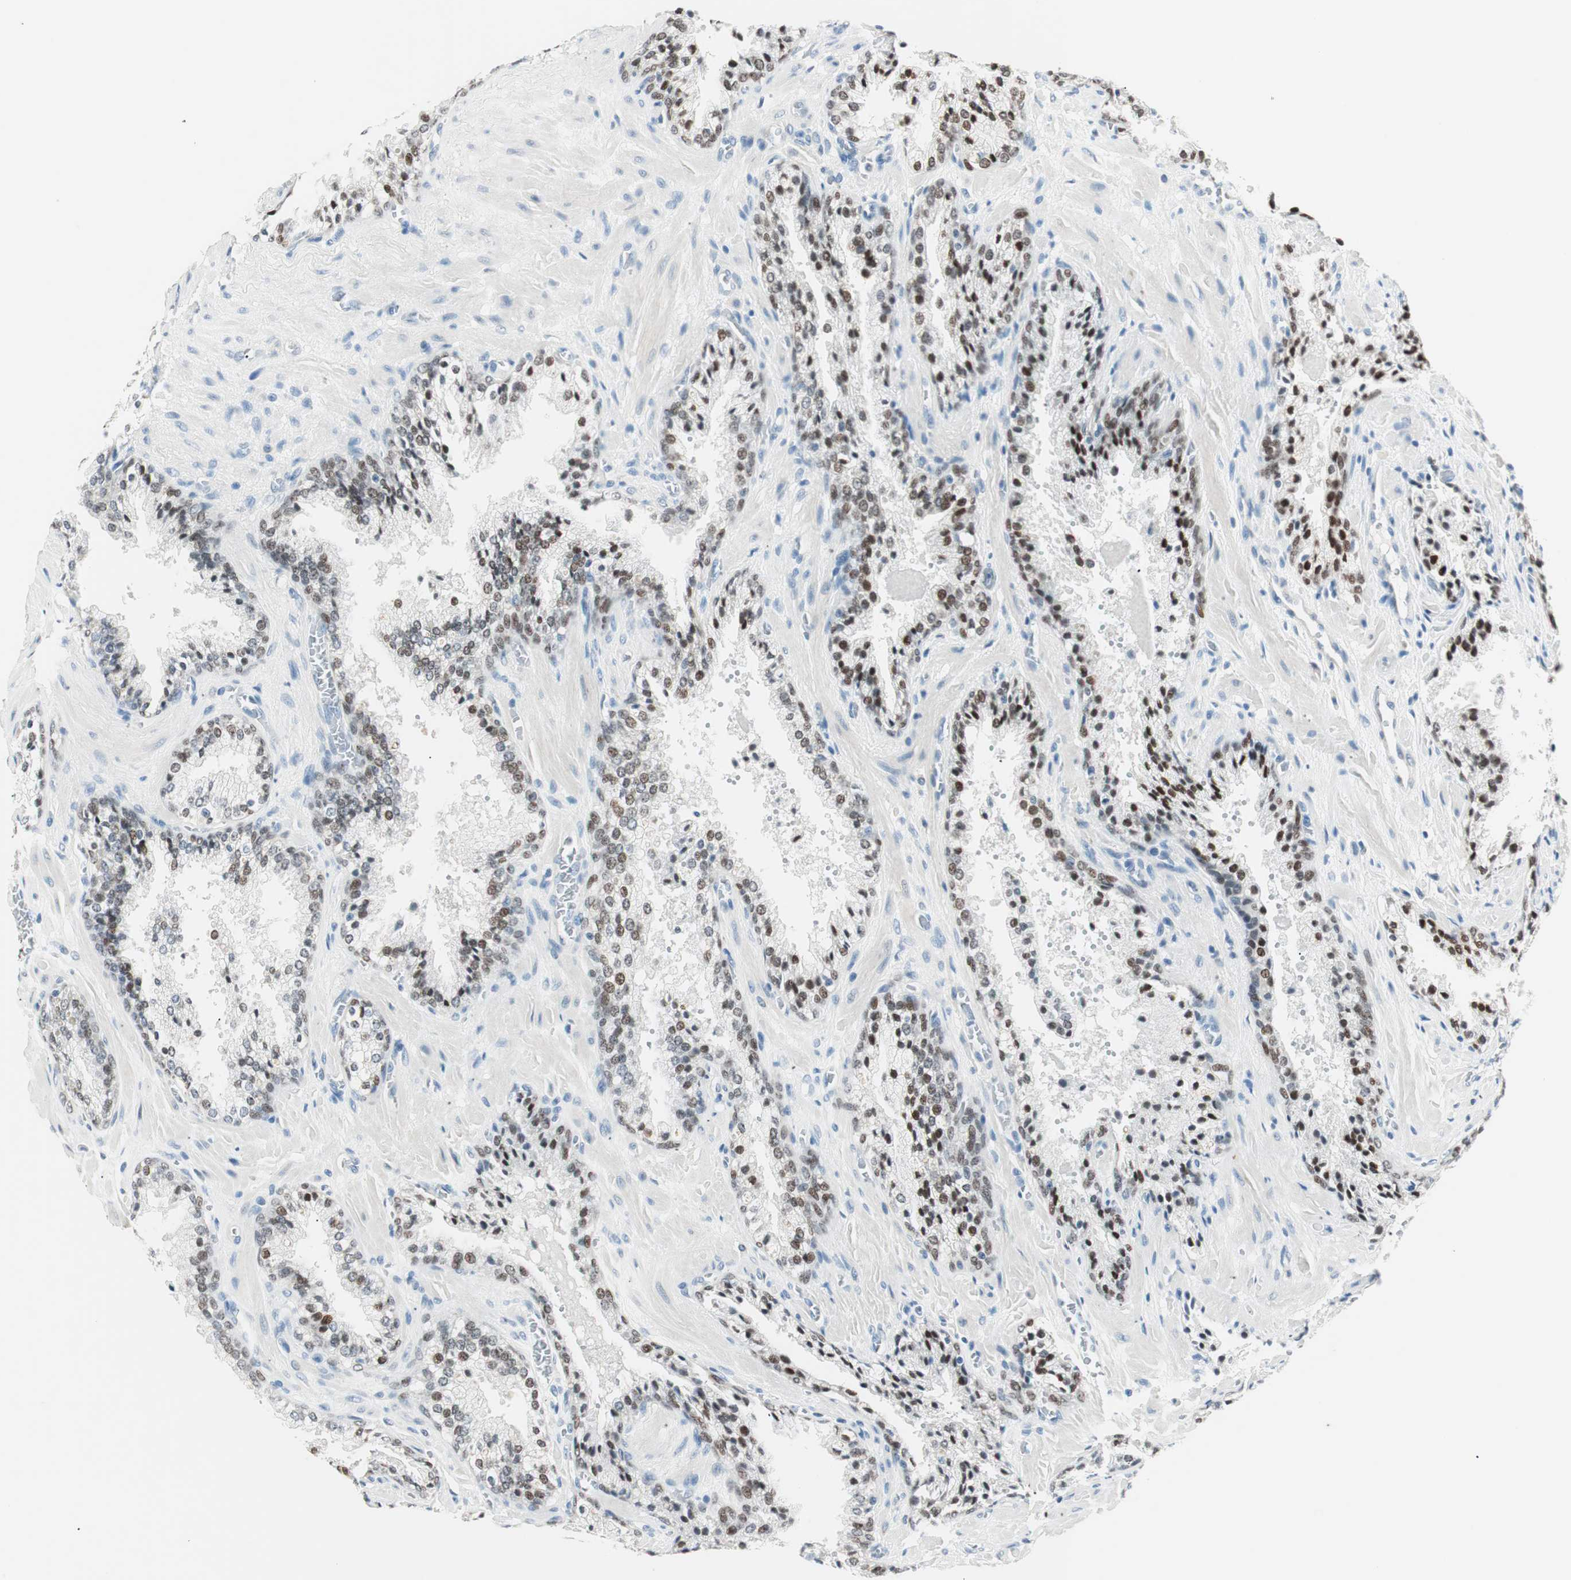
{"staining": {"intensity": "strong", "quantity": "25%-75%", "location": "nuclear"}, "tissue": "prostate cancer", "cell_type": "Tumor cells", "image_type": "cancer", "snomed": [{"axis": "morphology", "description": "Adenocarcinoma, High grade"}, {"axis": "topography", "description": "Prostate"}], "caption": "High-grade adenocarcinoma (prostate) stained with a brown dye displays strong nuclear positive positivity in approximately 25%-75% of tumor cells.", "gene": "HOXB13", "patient": {"sex": "male", "age": 58}}